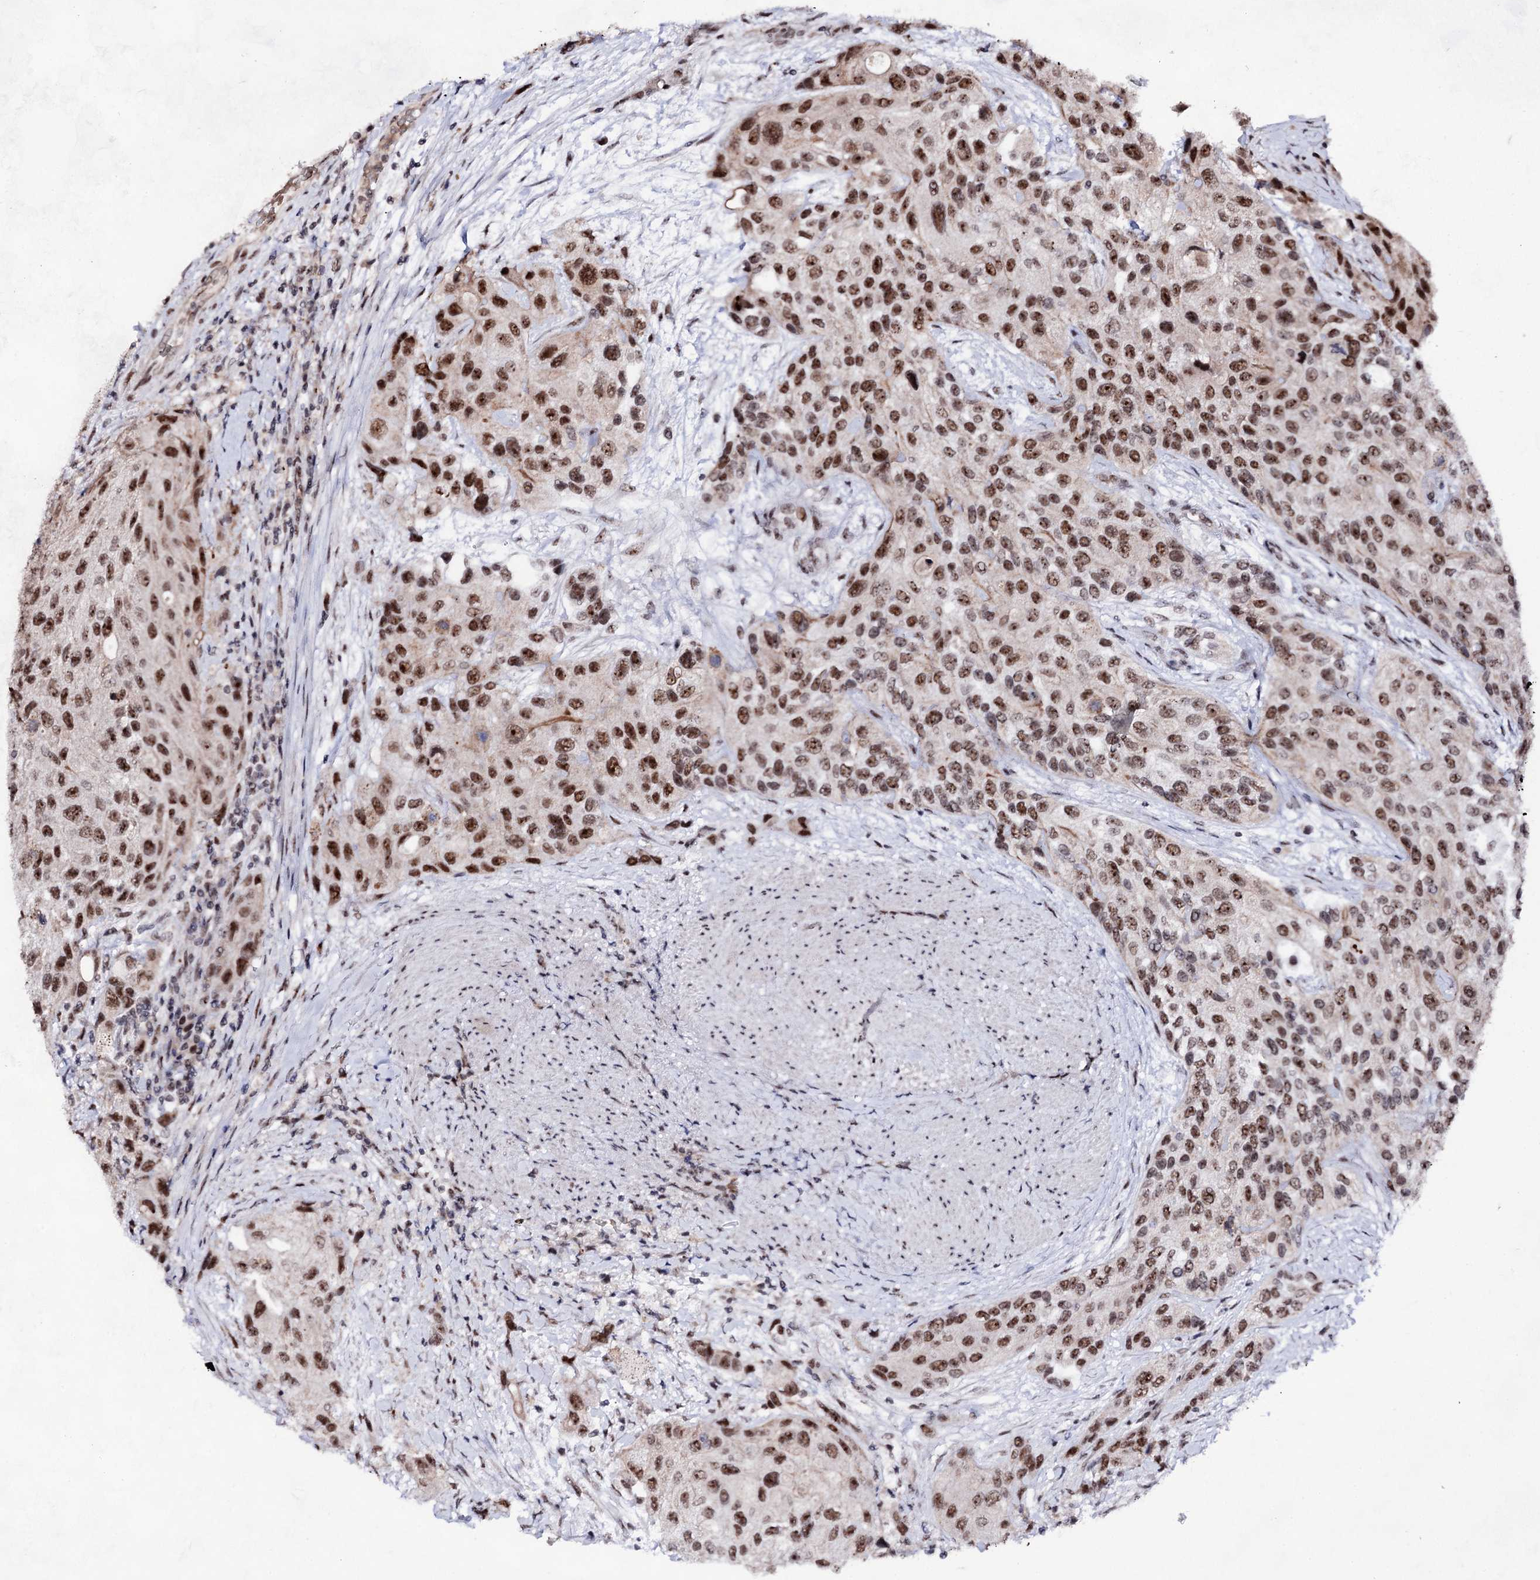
{"staining": {"intensity": "strong", "quantity": ">75%", "location": "nuclear"}, "tissue": "urothelial cancer", "cell_type": "Tumor cells", "image_type": "cancer", "snomed": [{"axis": "morphology", "description": "Normal tissue, NOS"}, {"axis": "morphology", "description": "Urothelial carcinoma, High grade"}, {"axis": "topography", "description": "Vascular tissue"}, {"axis": "topography", "description": "Urinary bladder"}], "caption": "Urothelial cancer stained for a protein (brown) reveals strong nuclear positive expression in approximately >75% of tumor cells.", "gene": "EXOSC10", "patient": {"sex": "female", "age": 56}}